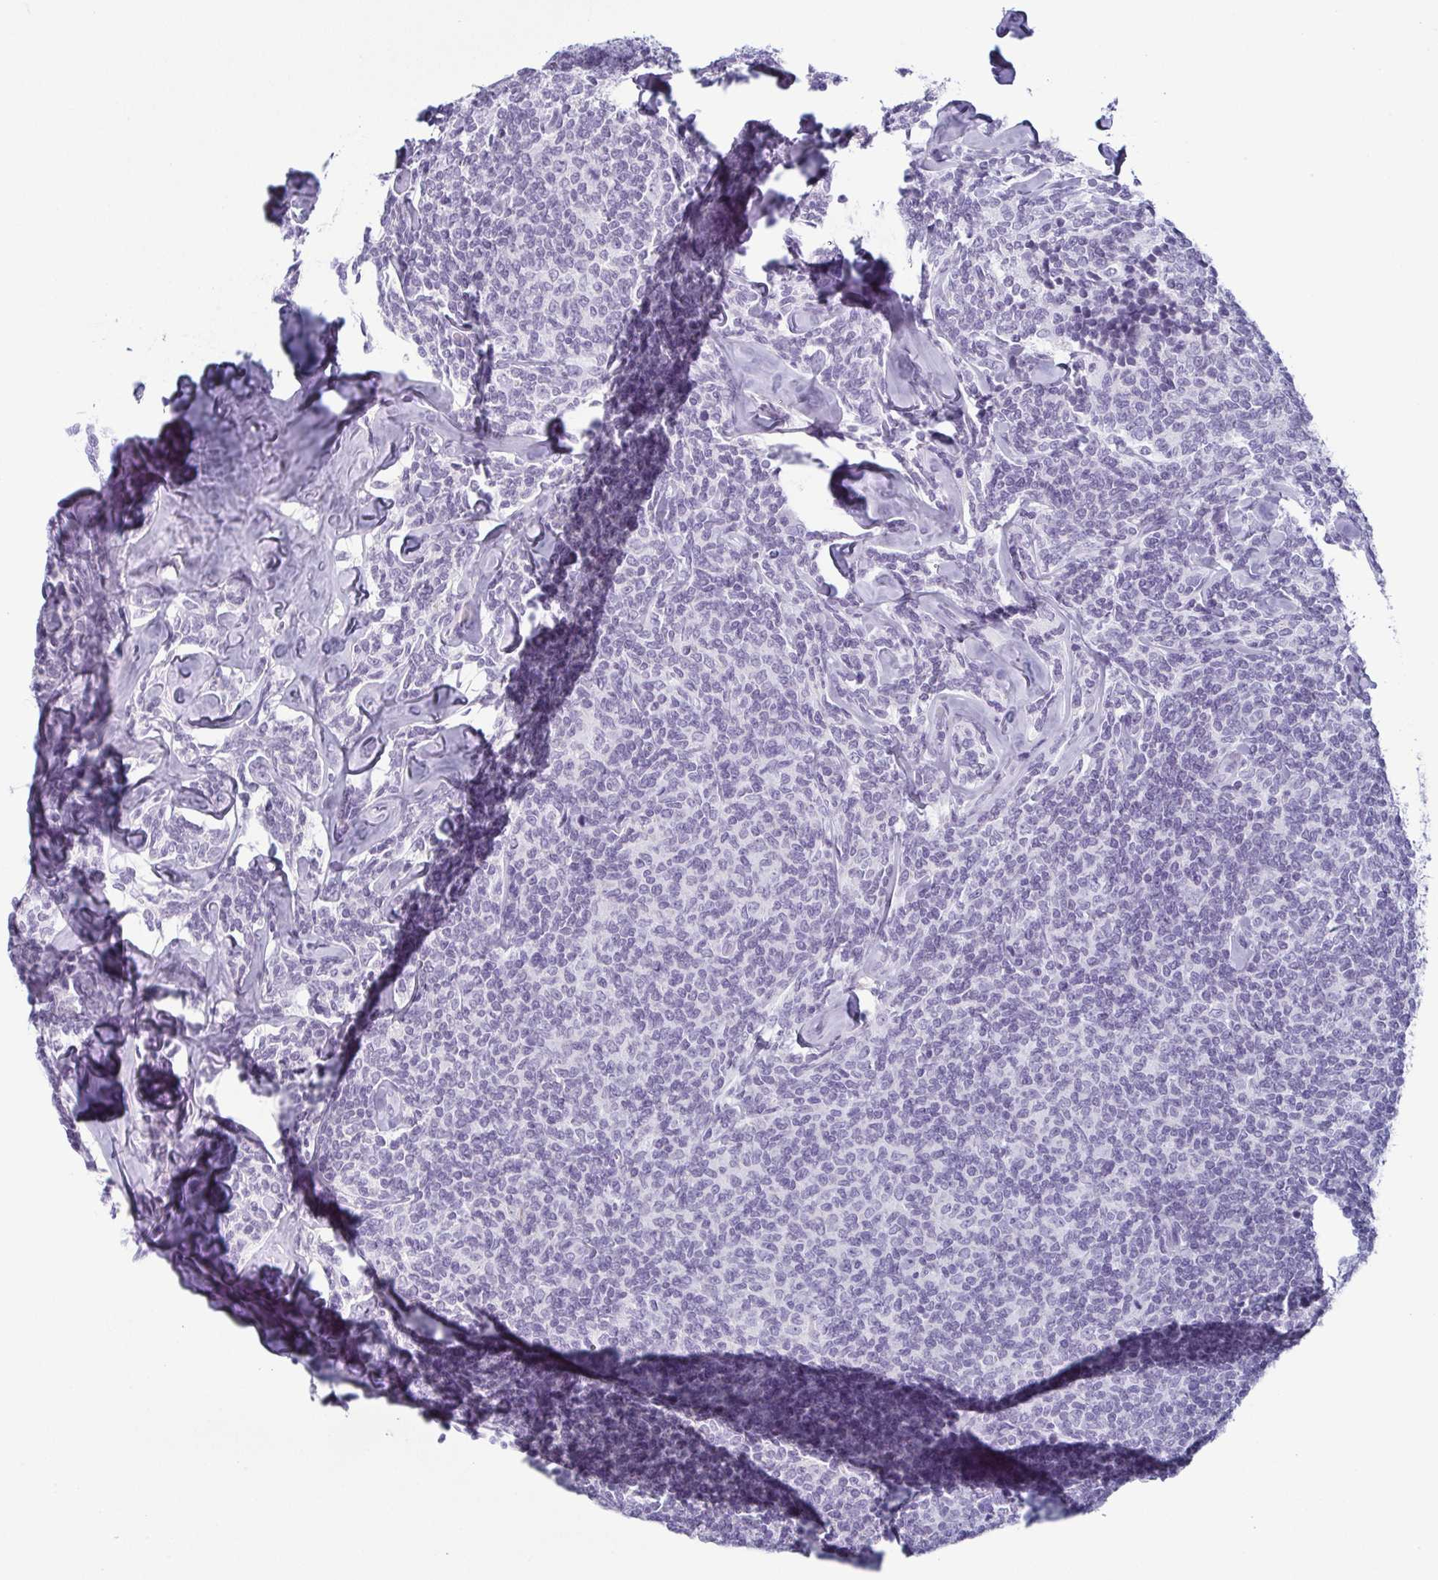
{"staining": {"intensity": "negative", "quantity": "none", "location": "none"}, "tissue": "lymphoma", "cell_type": "Tumor cells", "image_type": "cancer", "snomed": [{"axis": "morphology", "description": "Malignant lymphoma, non-Hodgkin's type, Low grade"}, {"axis": "topography", "description": "Lymph node"}], "caption": "High power microscopy image of an immunohistochemistry (IHC) micrograph of lymphoma, revealing no significant expression in tumor cells. Nuclei are stained in blue.", "gene": "KRT78", "patient": {"sex": "female", "age": 56}}